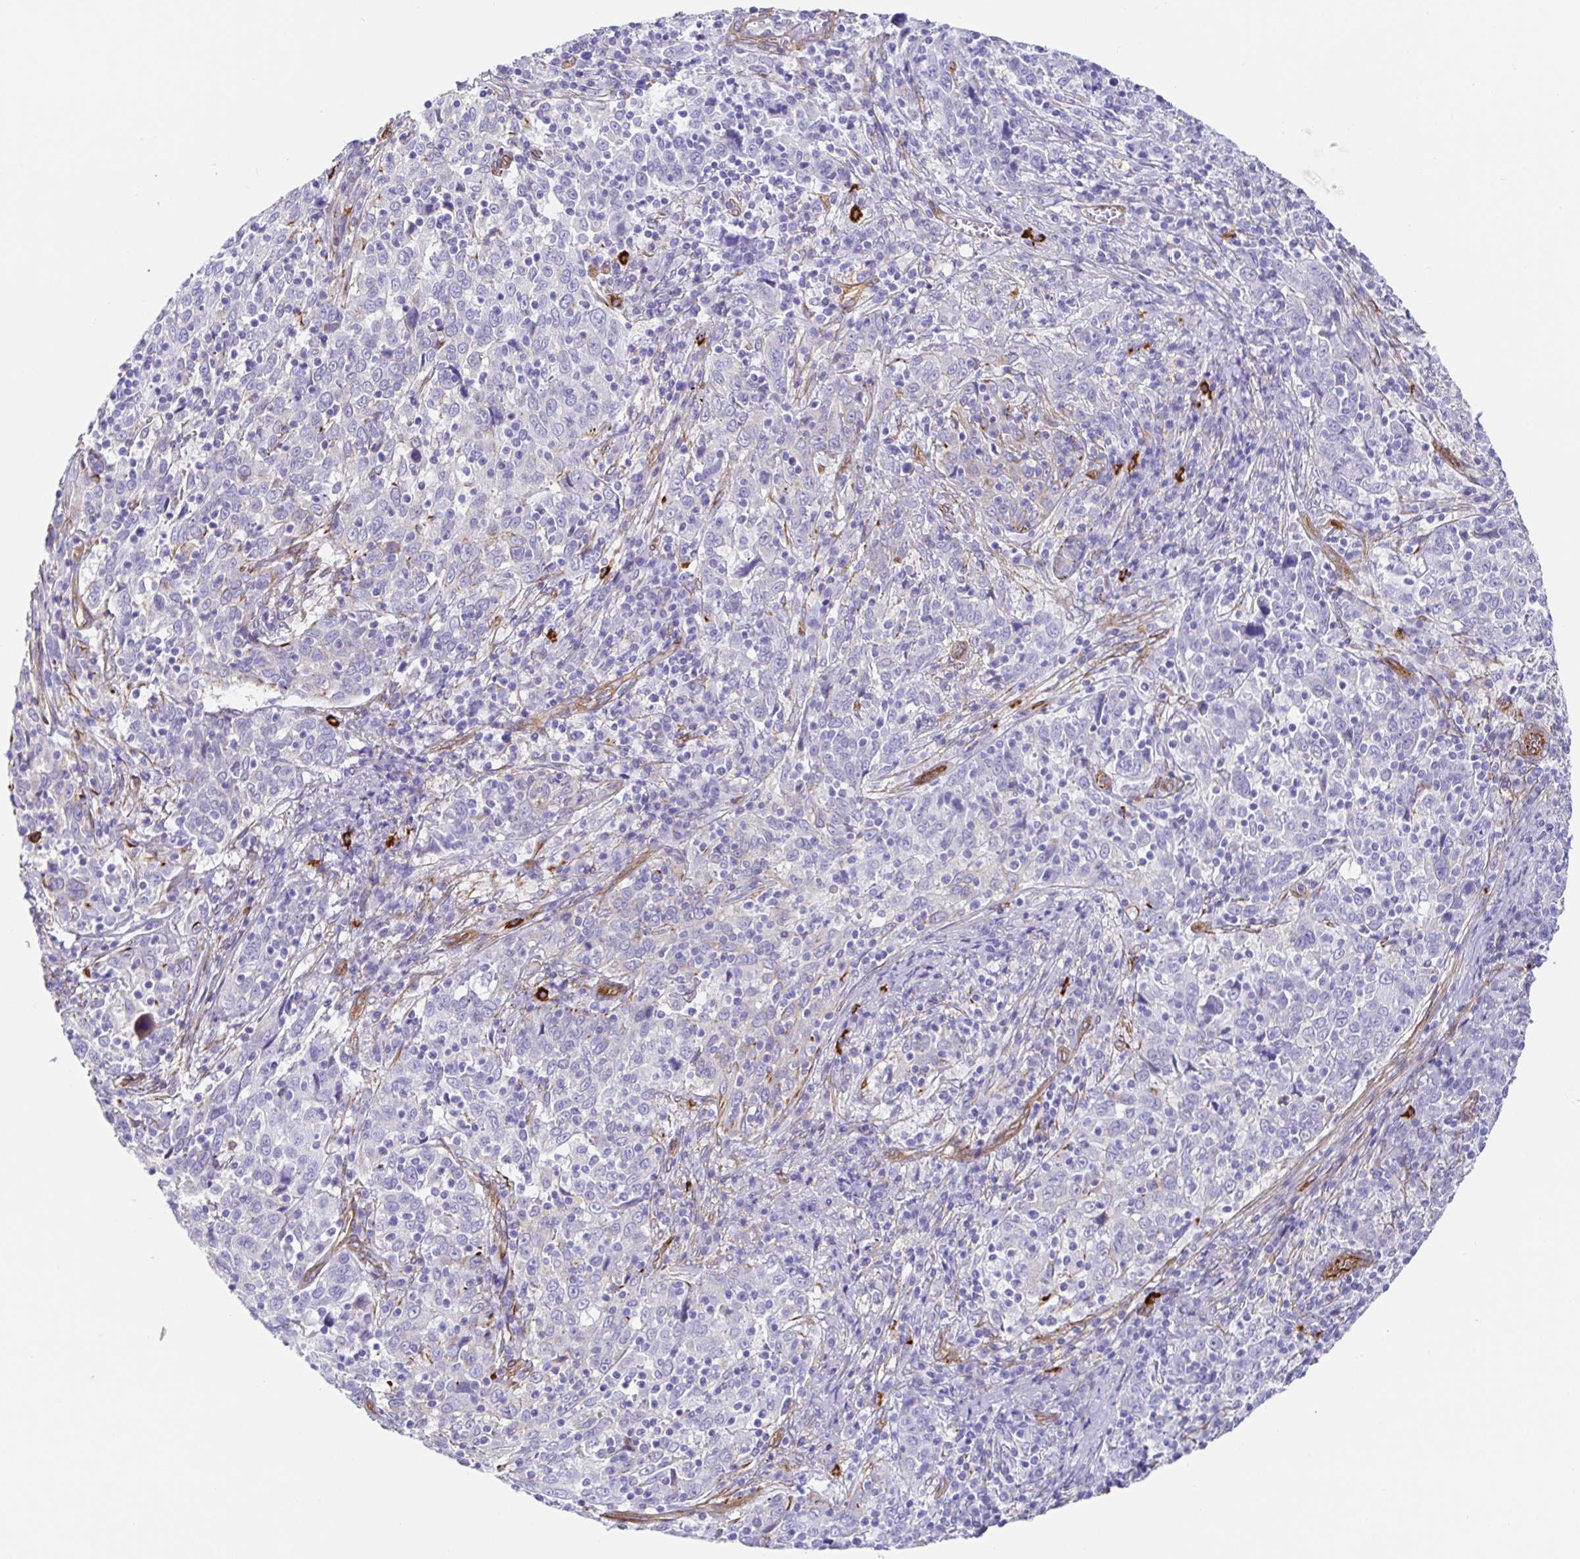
{"staining": {"intensity": "negative", "quantity": "none", "location": "none"}, "tissue": "cervical cancer", "cell_type": "Tumor cells", "image_type": "cancer", "snomed": [{"axis": "morphology", "description": "Squamous cell carcinoma, NOS"}, {"axis": "topography", "description": "Cervix"}], "caption": "Tumor cells show no significant protein staining in cervical cancer (squamous cell carcinoma).", "gene": "DOCK1", "patient": {"sex": "female", "age": 46}}